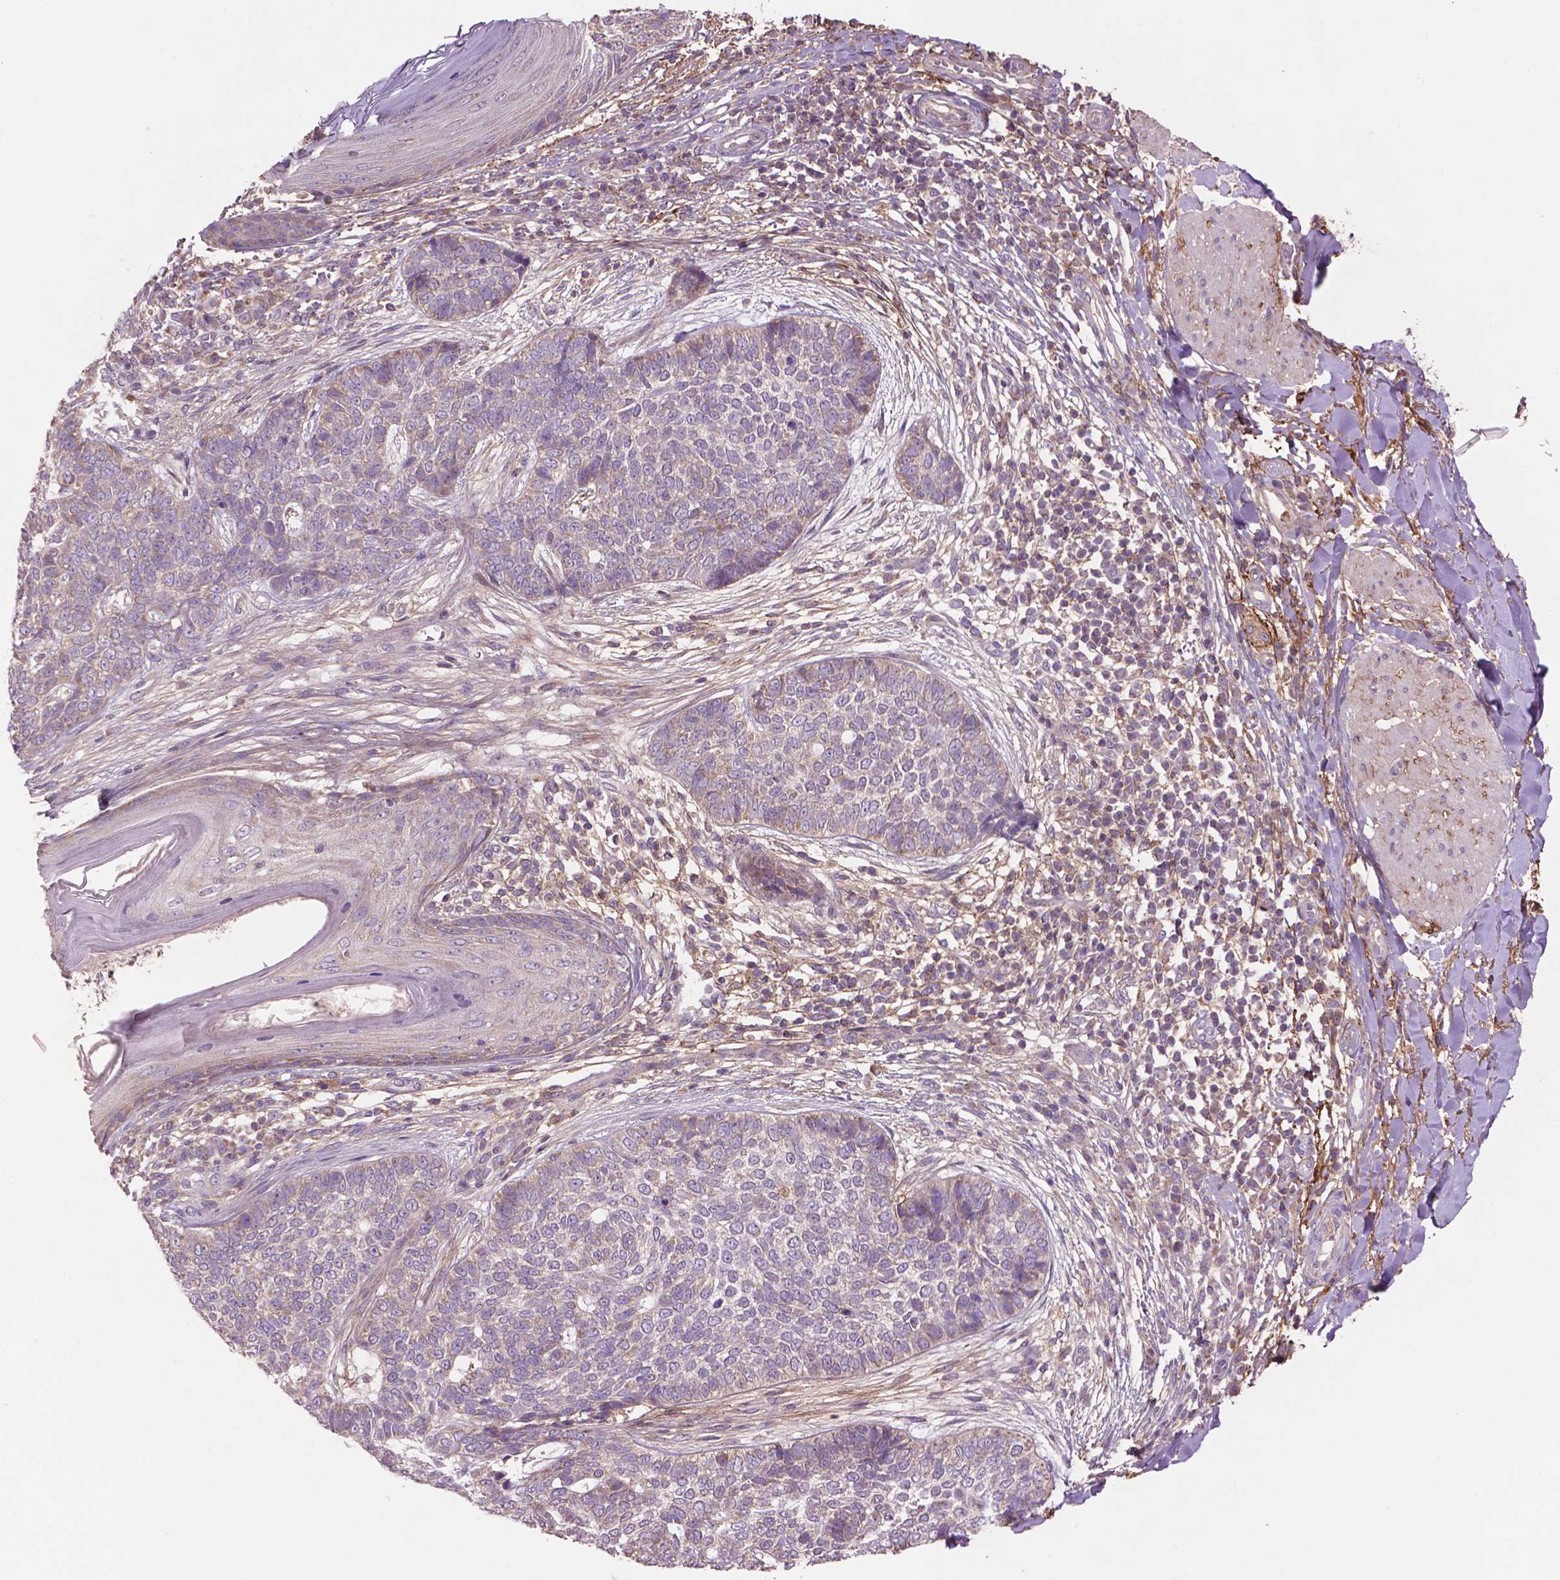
{"staining": {"intensity": "negative", "quantity": "none", "location": "none"}, "tissue": "skin cancer", "cell_type": "Tumor cells", "image_type": "cancer", "snomed": [{"axis": "morphology", "description": "Basal cell carcinoma"}, {"axis": "topography", "description": "Skin"}], "caption": "IHC photomicrograph of human basal cell carcinoma (skin) stained for a protein (brown), which exhibits no staining in tumor cells.", "gene": "LRRC3C", "patient": {"sex": "female", "age": 69}}